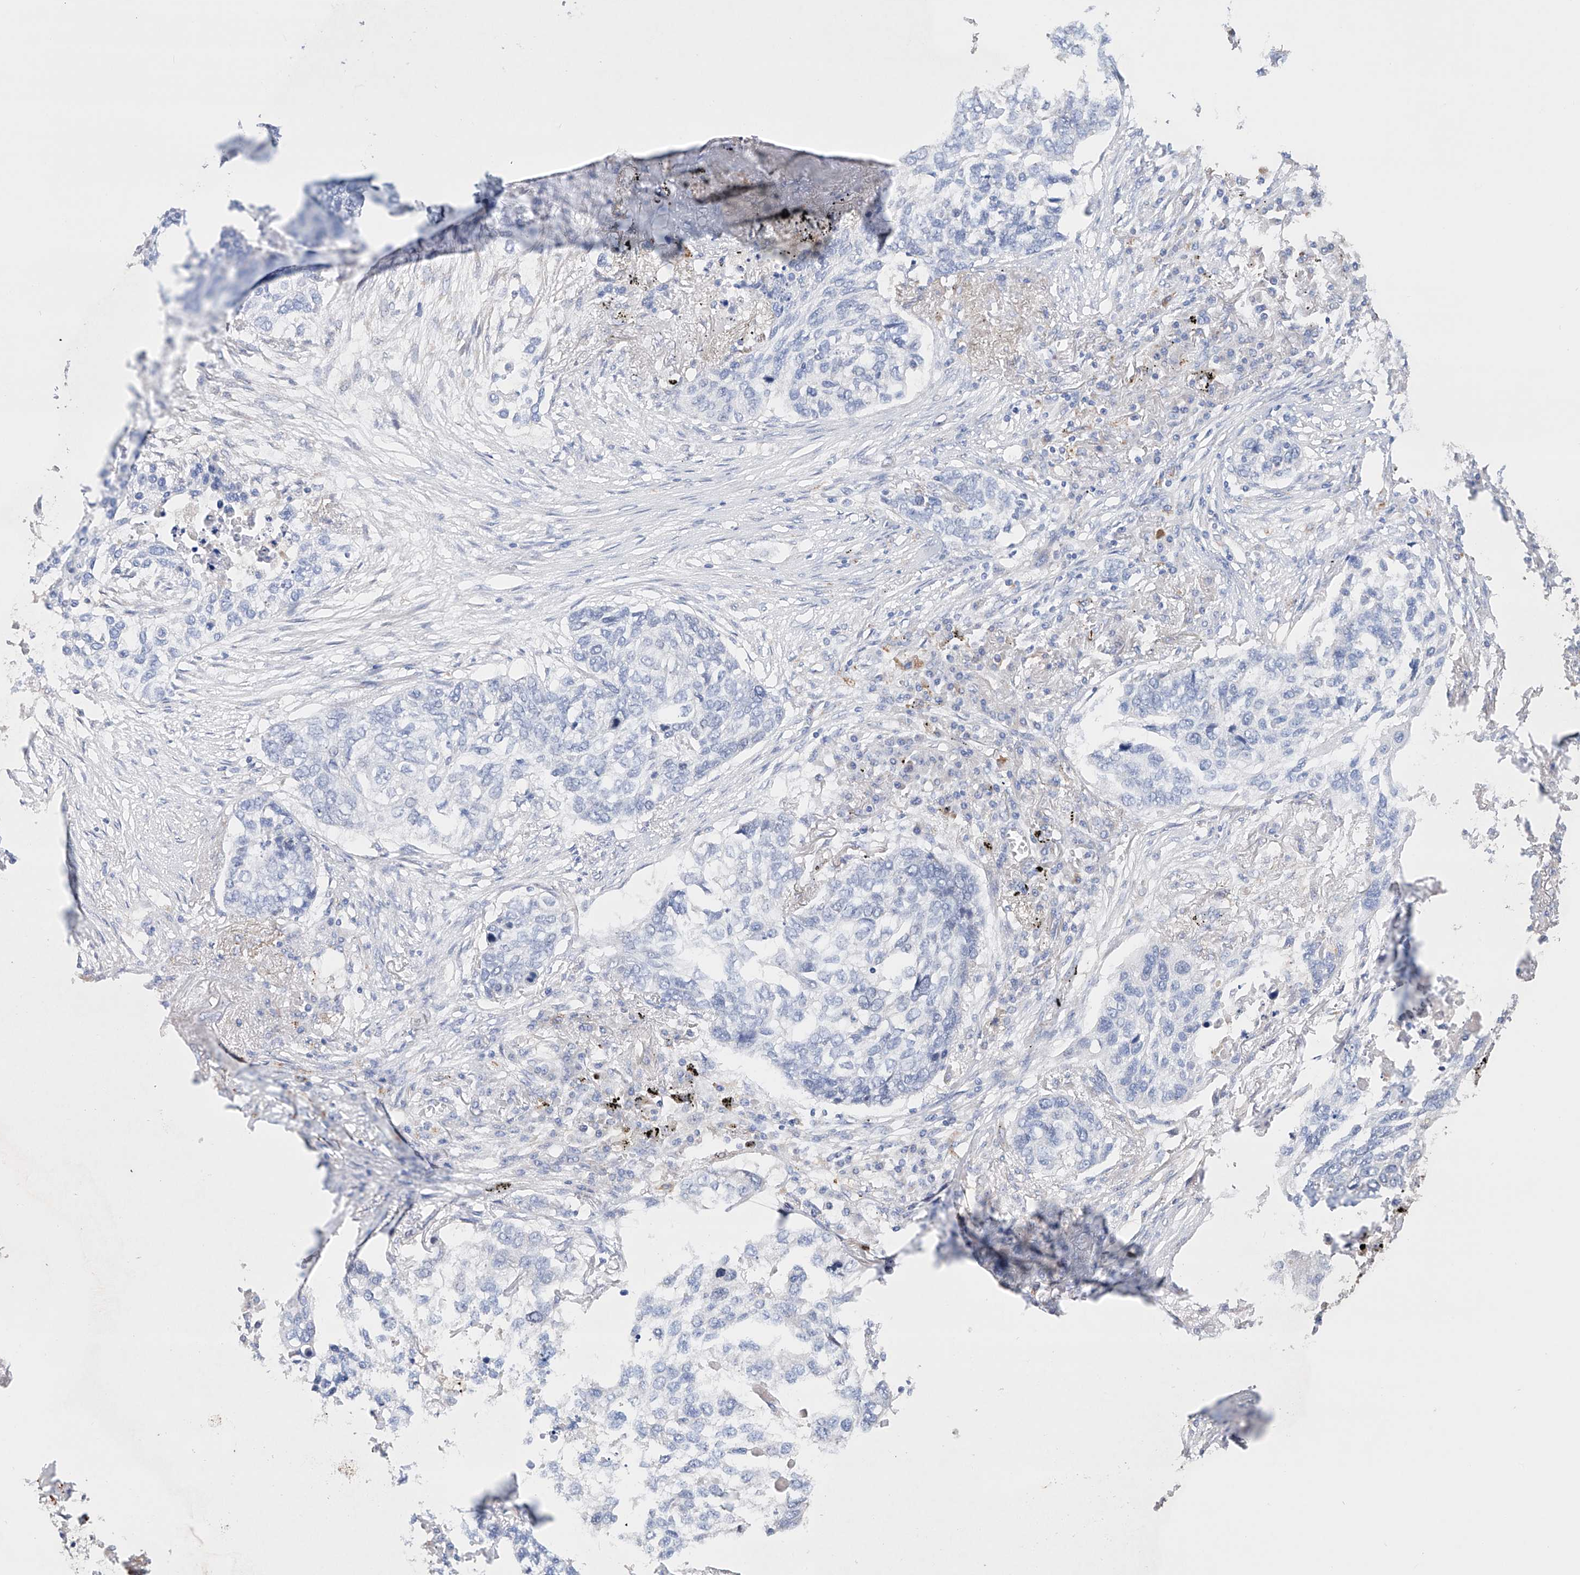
{"staining": {"intensity": "negative", "quantity": "none", "location": "none"}, "tissue": "lung cancer", "cell_type": "Tumor cells", "image_type": "cancer", "snomed": [{"axis": "morphology", "description": "Squamous cell carcinoma, NOS"}, {"axis": "topography", "description": "Lung"}], "caption": "Image shows no protein positivity in tumor cells of lung cancer tissue. (Stains: DAB (3,3'-diaminobenzidine) IHC with hematoxylin counter stain, Microscopy: brightfield microscopy at high magnification).", "gene": "AFG1L", "patient": {"sex": "female", "age": 63}}